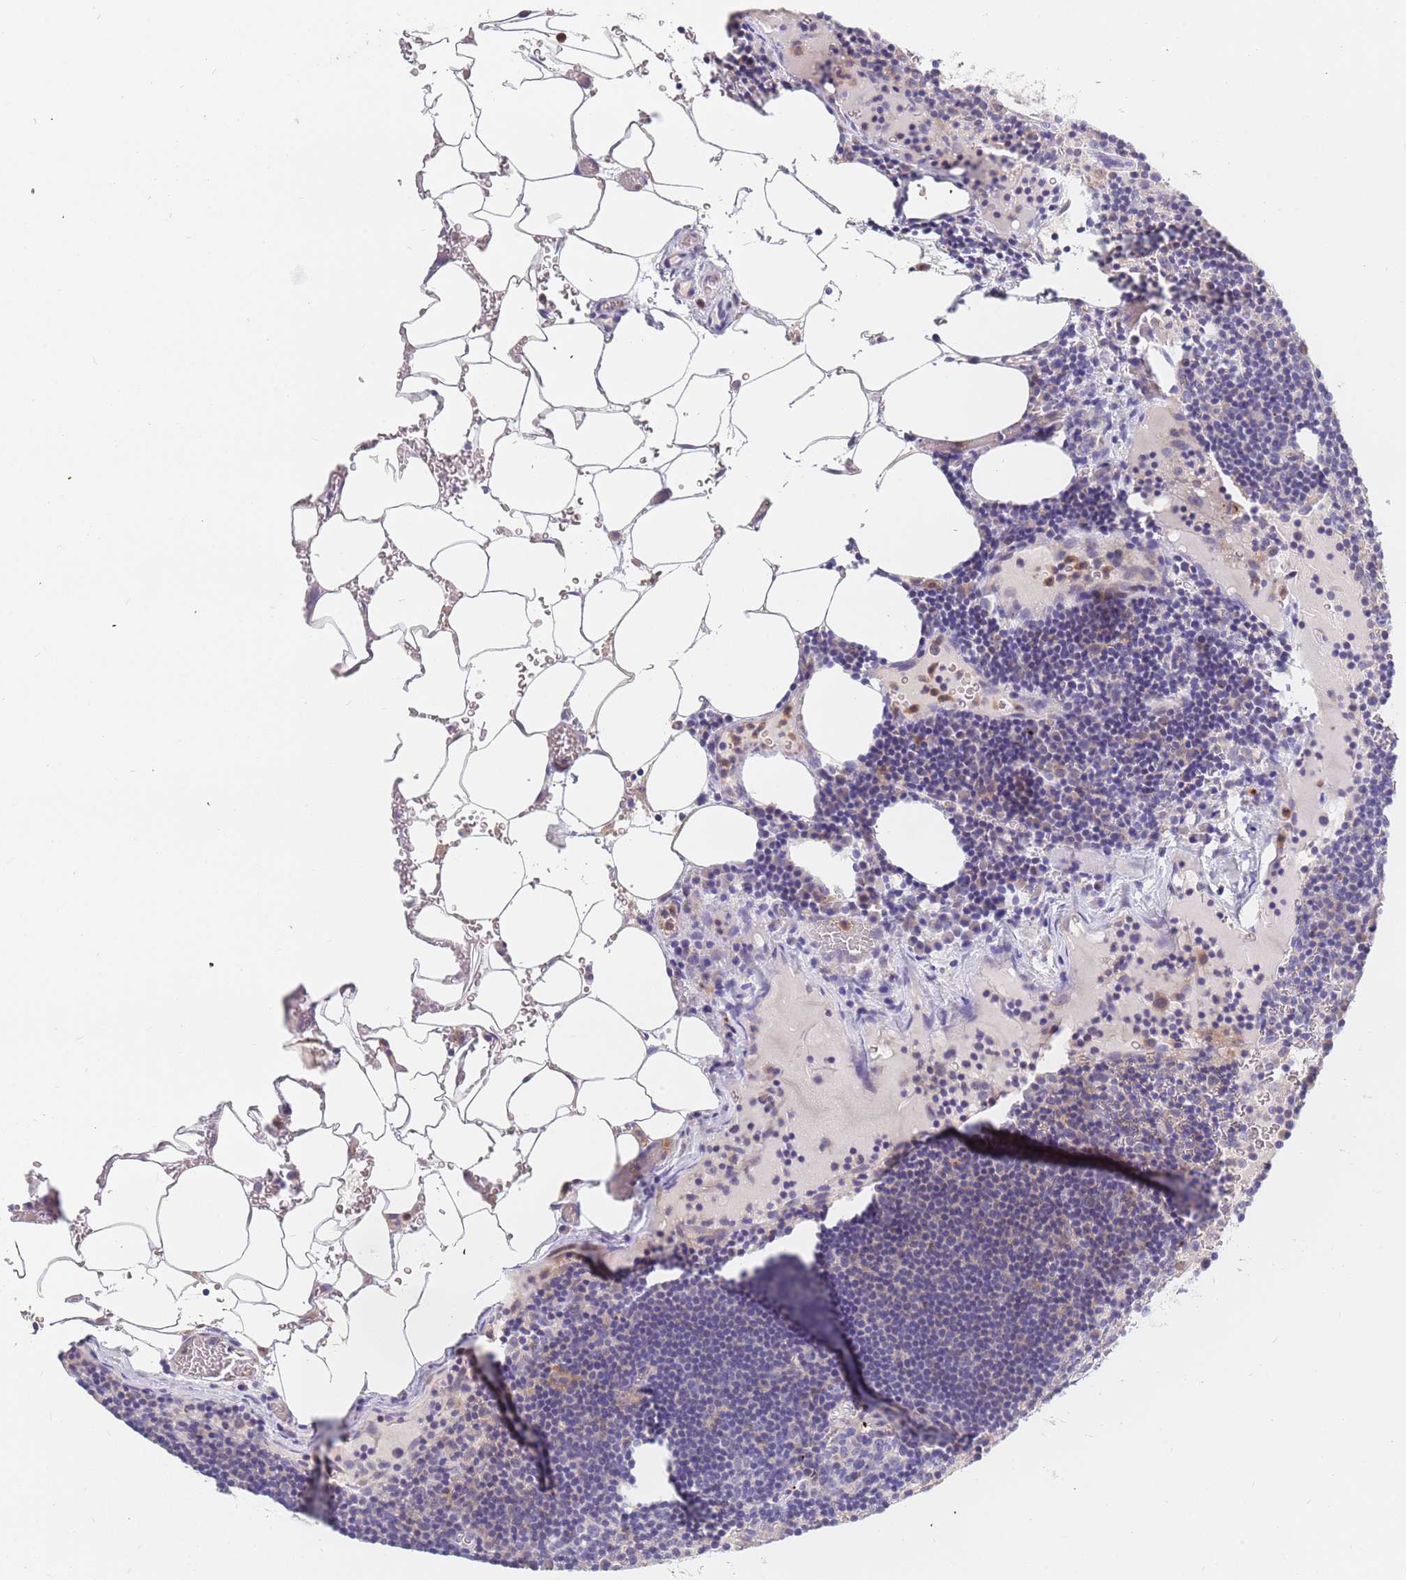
{"staining": {"intensity": "negative", "quantity": "none", "location": "none"}, "tissue": "lymph node", "cell_type": "Germinal center cells", "image_type": "normal", "snomed": [{"axis": "morphology", "description": "Normal tissue, NOS"}, {"axis": "topography", "description": "Lymph node"}], "caption": "DAB immunohistochemical staining of normal lymph node shows no significant staining in germinal center cells. Nuclei are stained in blue.", "gene": "BORCS5", "patient": {"sex": "male", "age": 53}}